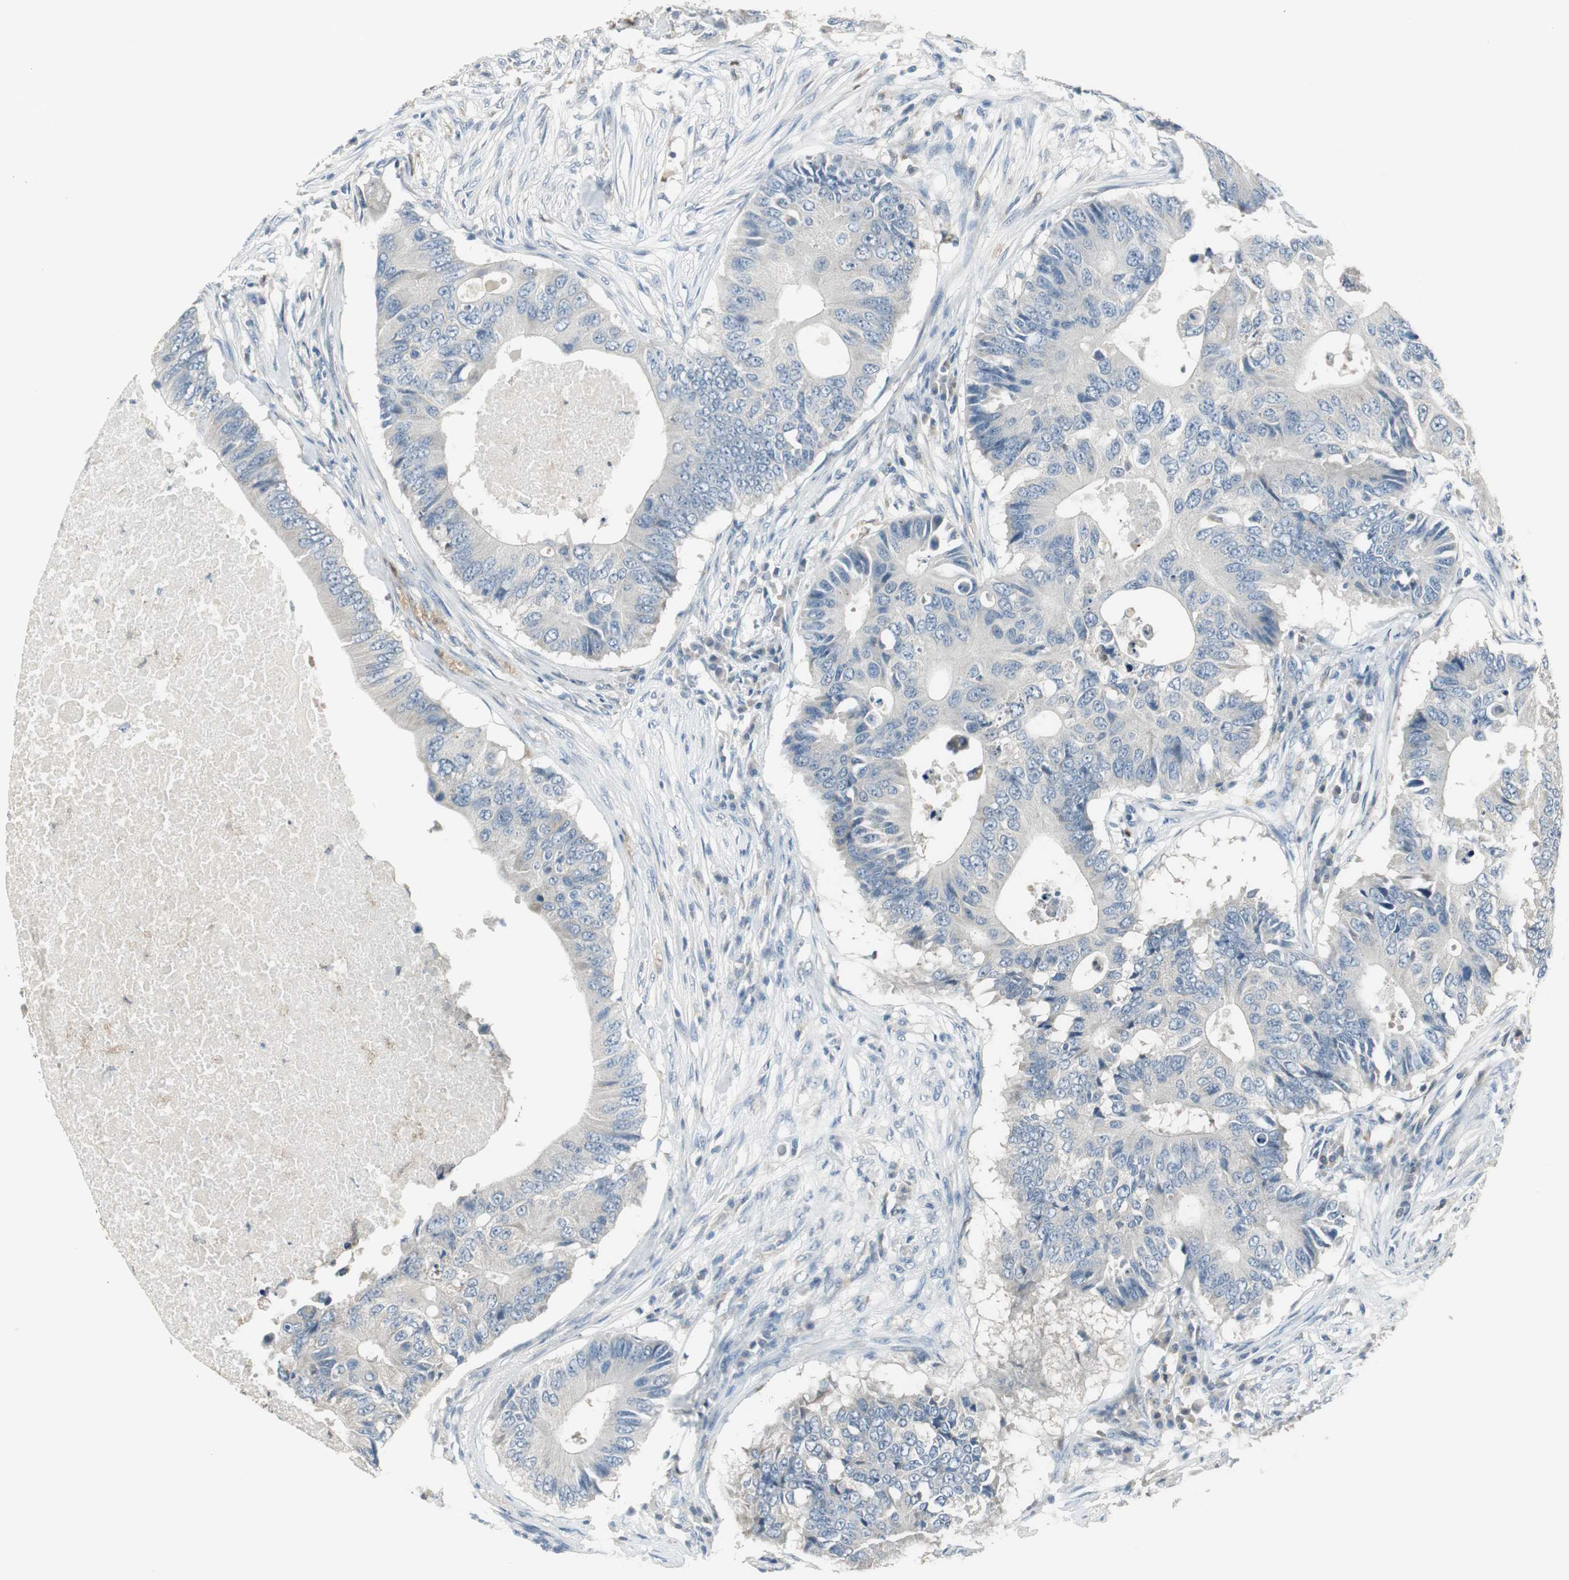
{"staining": {"intensity": "negative", "quantity": "none", "location": "none"}, "tissue": "colorectal cancer", "cell_type": "Tumor cells", "image_type": "cancer", "snomed": [{"axis": "morphology", "description": "Adenocarcinoma, NOS"}, {"axis": "topography", "description": "Colon"}], "caption": "Tumor cells are negative for brown protein staining in colorectal cancer.", "gene": "MSTO1", "patient": {"sex": "male", "age": 71}}